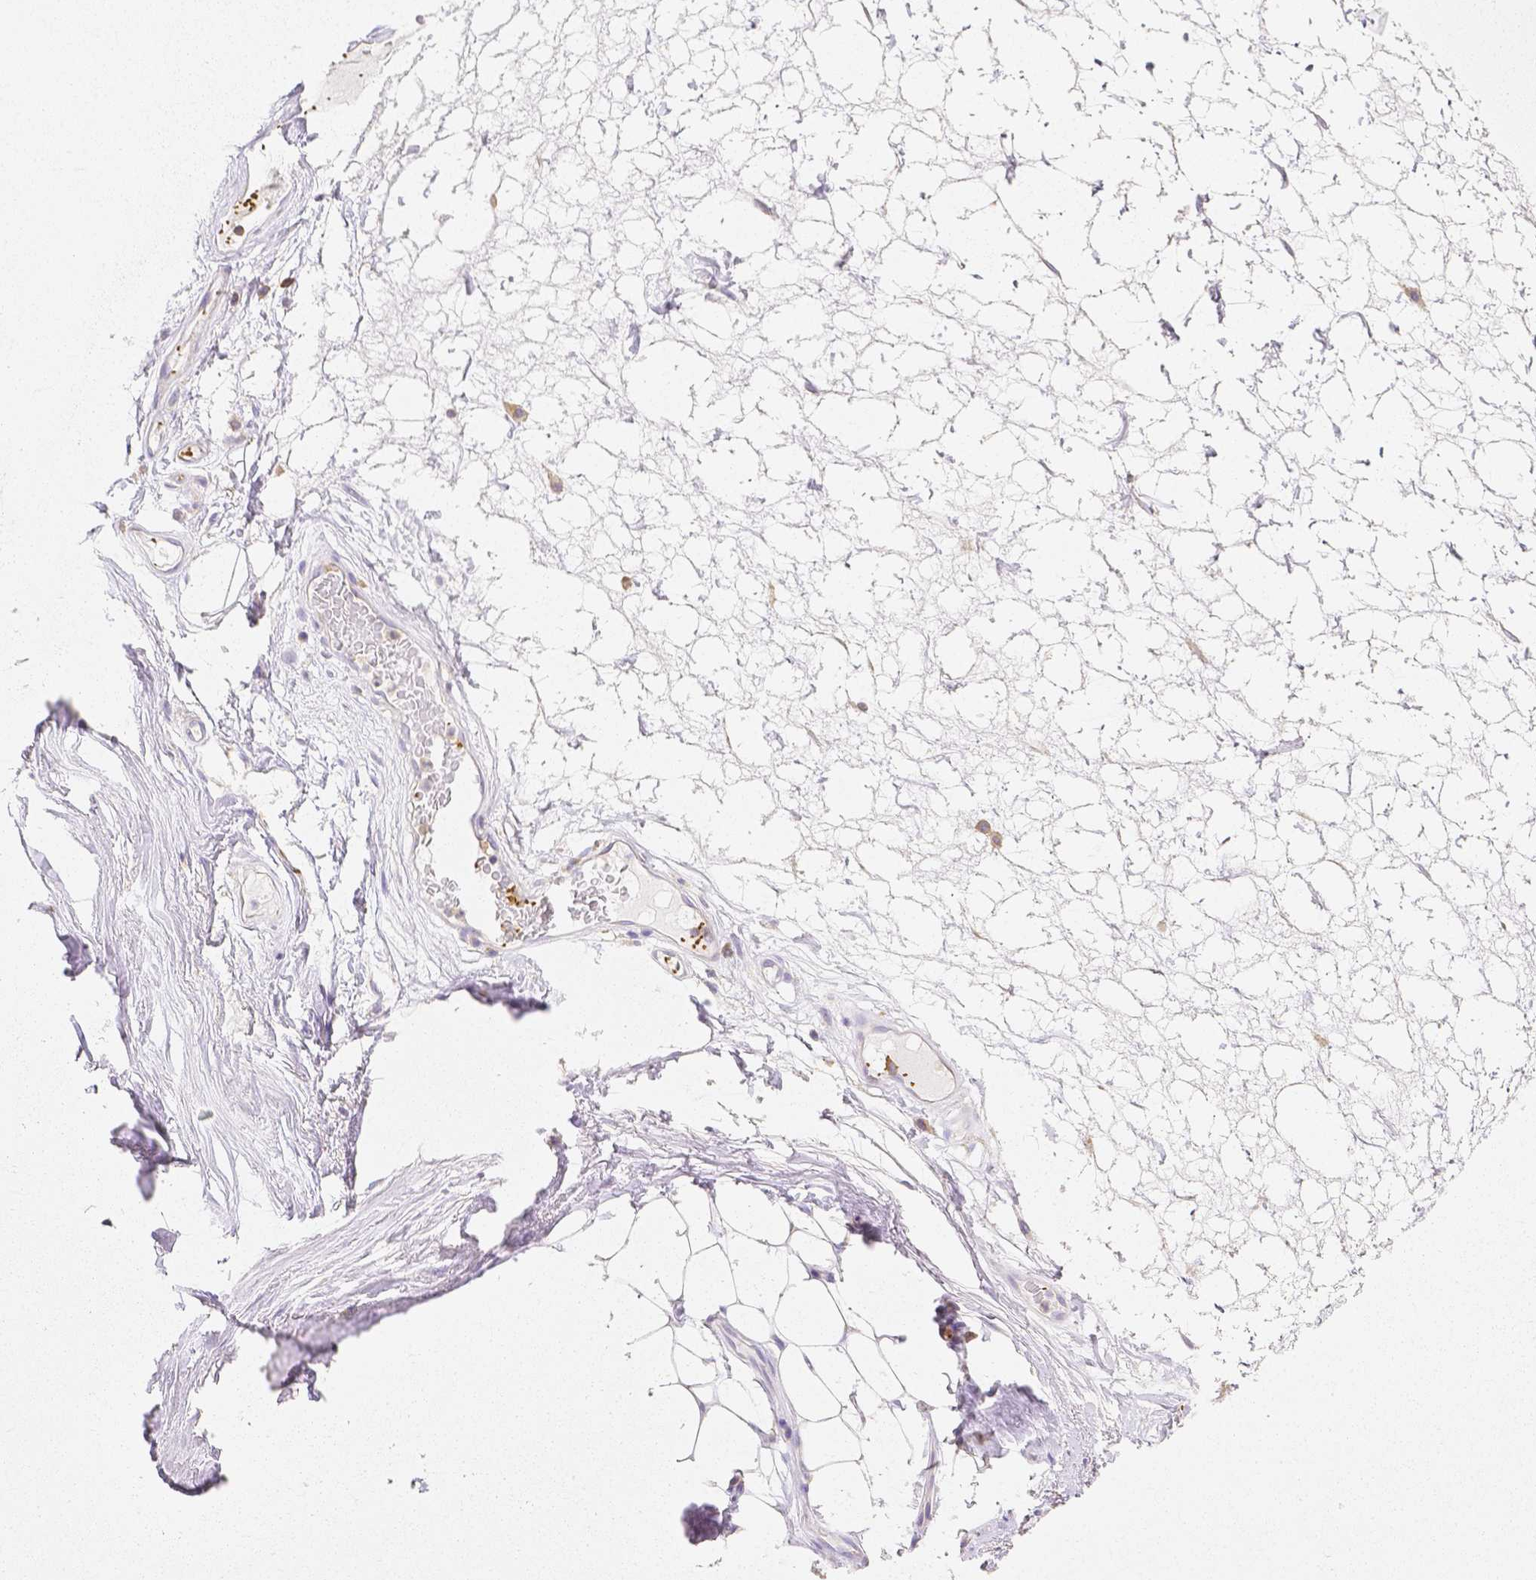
{"staining": {"intensity": "negative", "quantity": "none", "location": "none"}, "tissue": "adipose tissue", "cell_type": "Adipocytes", "image_type": "normal", "snomed": [{"axis": "morphology", "description": "Normal tissue, NOS"}, {"axis": "topography", "description": "Lymph node"}, {"axis": "topography", "description": "Cartilage tissue"}, {"axis": "topography", "description": "Nasopharynx"}], "caption": "An immunohistochemistry histopathology image of unremarkable adipose tissue is shown. There is no staining in adipocytes of adipose tissue.", "gene": "ASAH2B", "patient": {"sex": "male", "age": 63}}